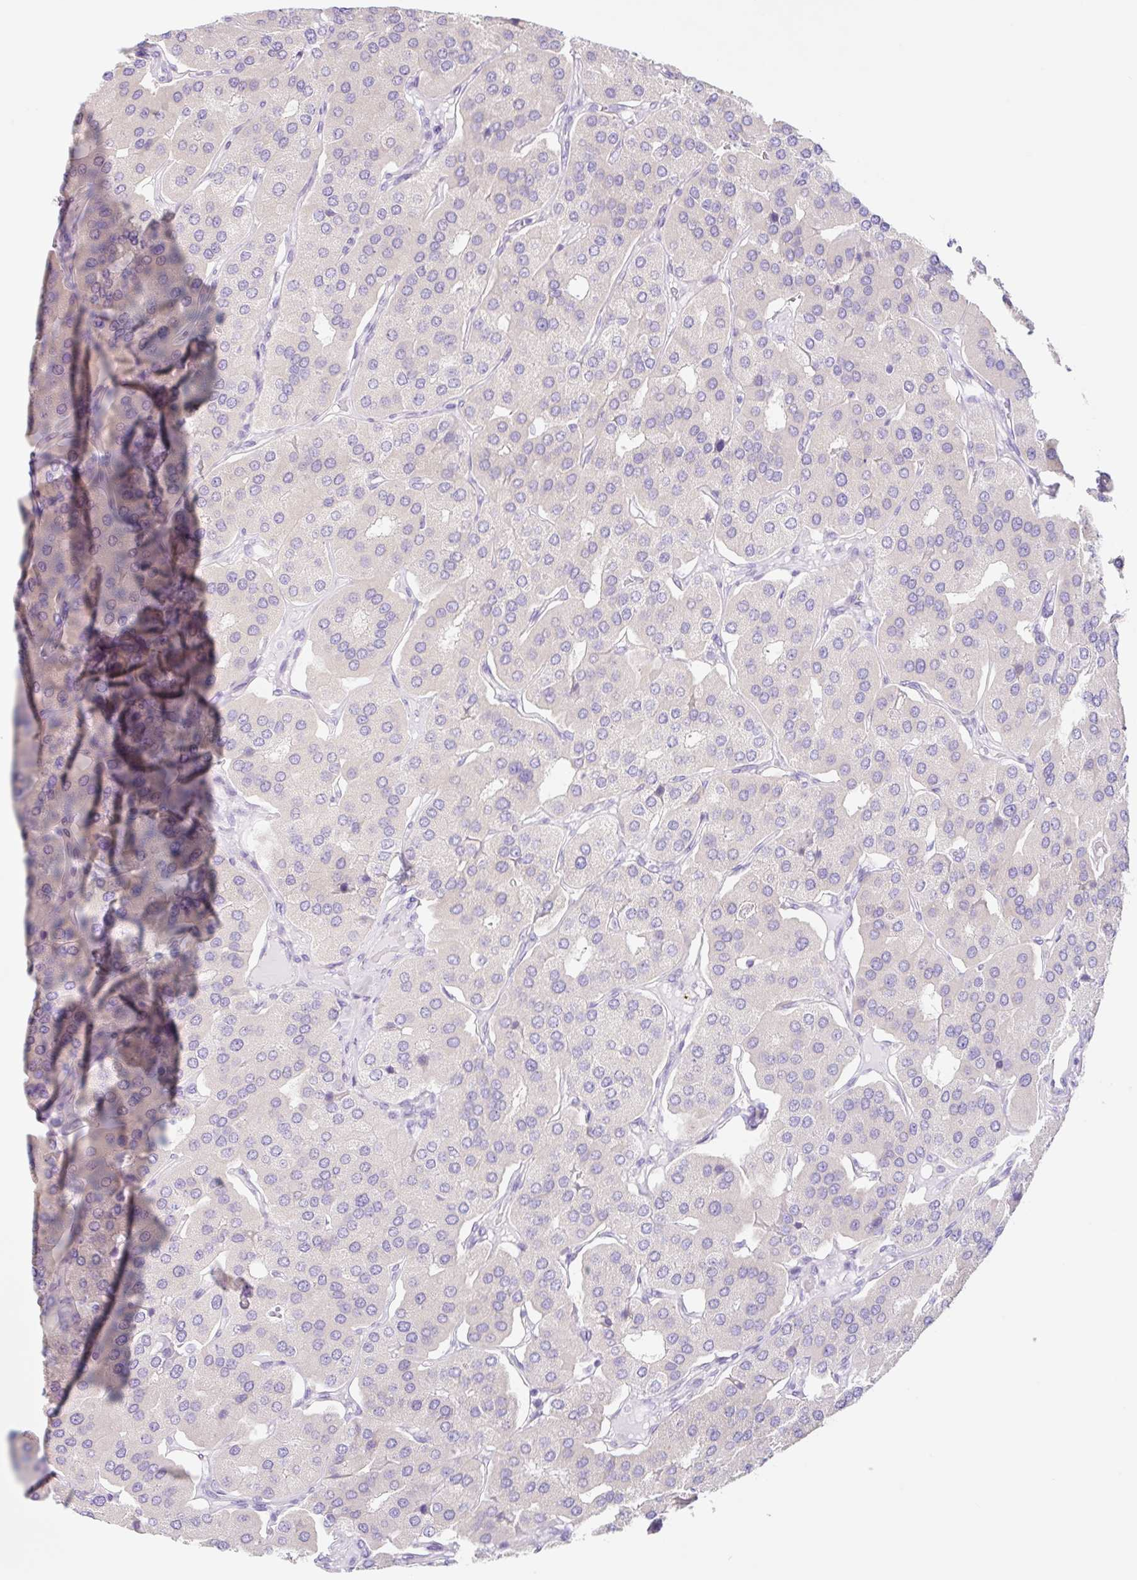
{"staining": {"intensity": "negative", "quantity": "none", "location": "none"}, "tissue": "parathyroid gland", "cell_type": "Glandular cells", "image_type": "normal", "snomed": [{"axis": "morphology", "description": "Normal tissue, NOS"}, {"axis": "morphology", "description": "Adenoma, NOS"}, {"axis": "topography", "description": "Parathyroid gland"}], "caption": "A high-resolution photomicrograph shows immunohistochemistry staining of benign parathyroid gland, which reveals no significant staining in glandular cells.", "gene": "DCAF17", "patient": {"sex": "female", "age": 86}}